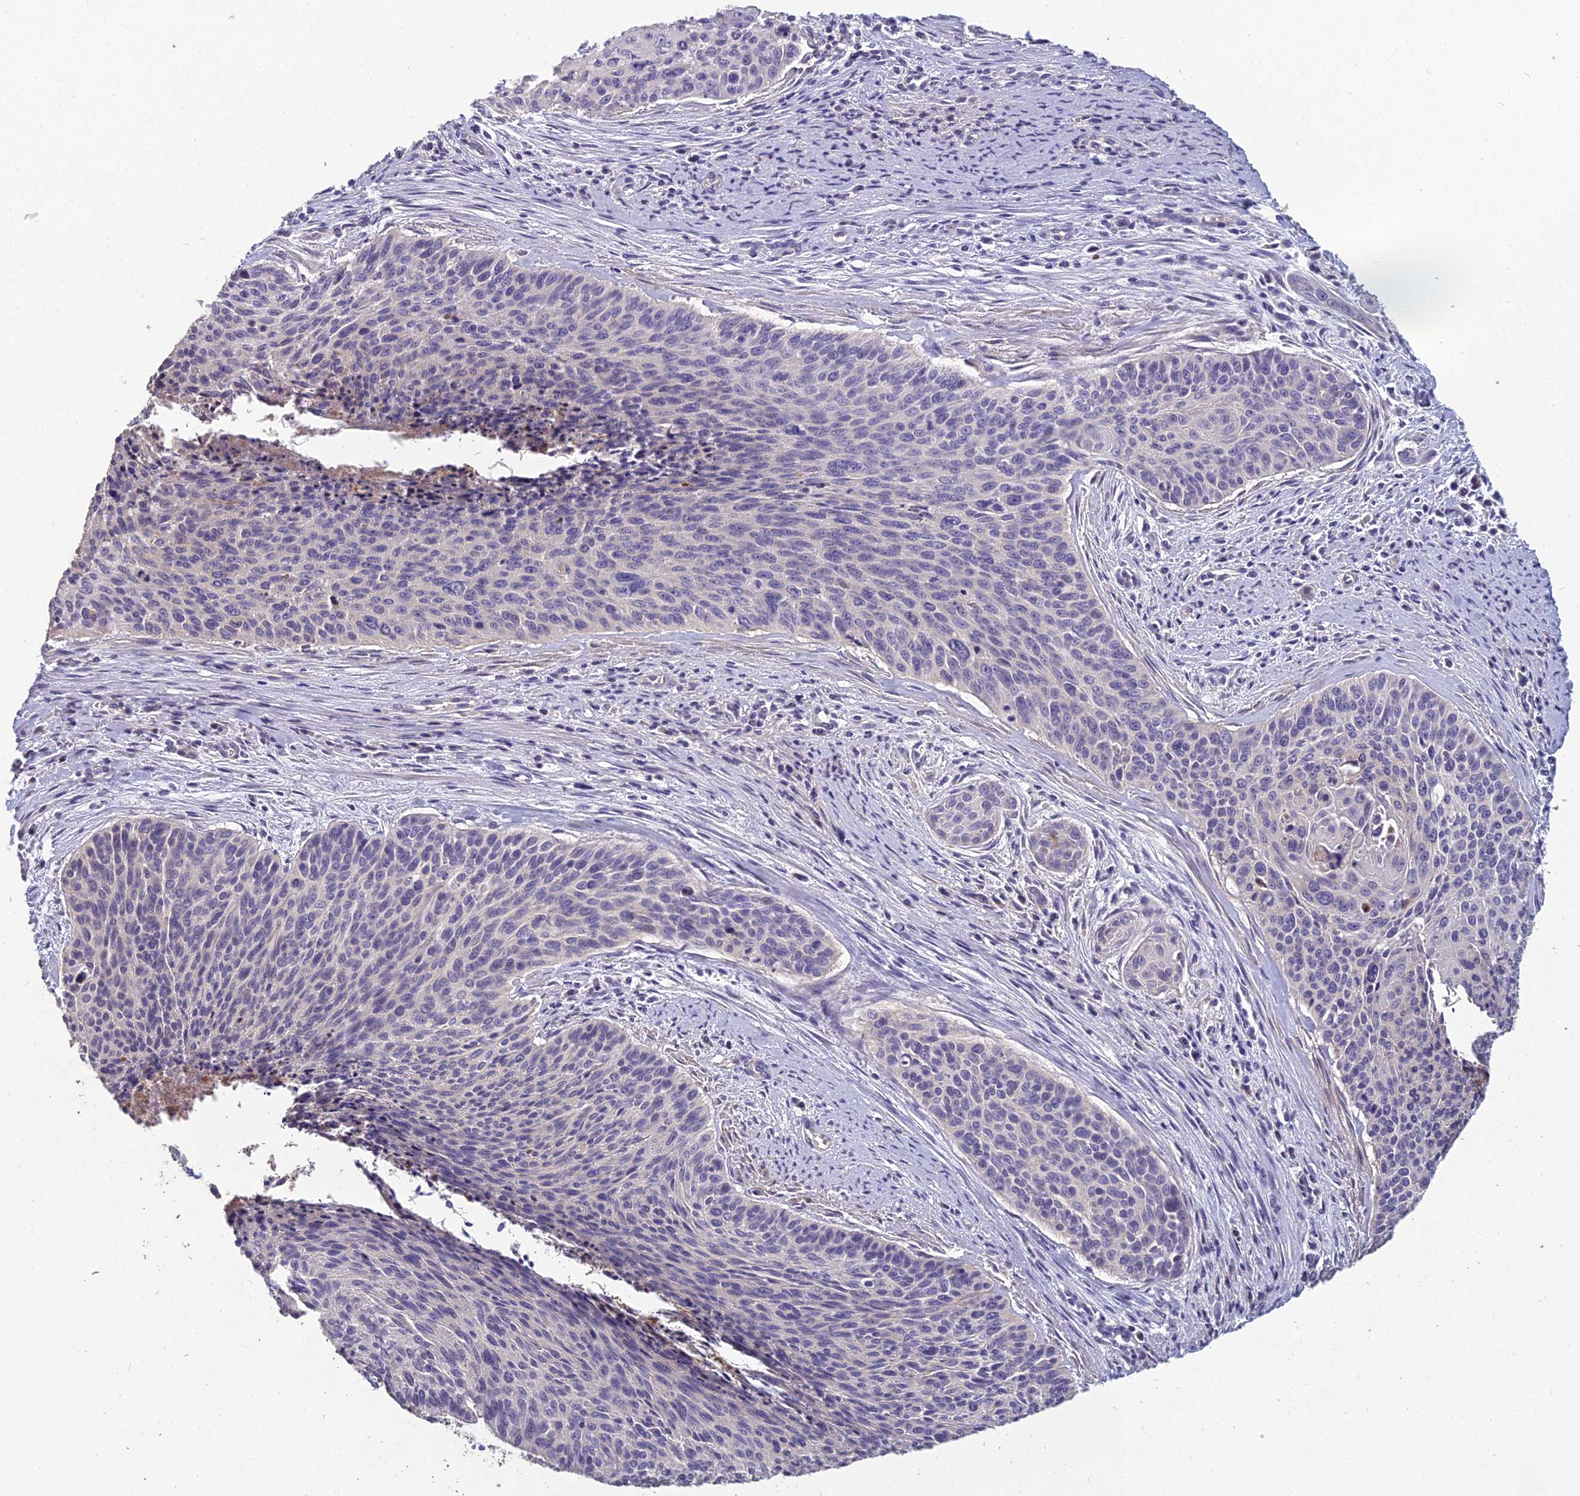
{"staining": {"intensity": "negative", "quantity": "none", "location": "none"}, "tissue": "cervical cancer", "cell_type": "Tumor cells", "image_type": "cancer", "snomed": [{"axis": "morphology", "description": "Squamous cell carcinoma, NOS"}, {"axis": "topography", "description": "Cervix"}], "caption": "Histopathology image shows no significant protein expression in tumor cells of cervical squamous cell carcinoma.", "gene": "CEACAM16", "patient": {"sex": "female", "age": 55}}